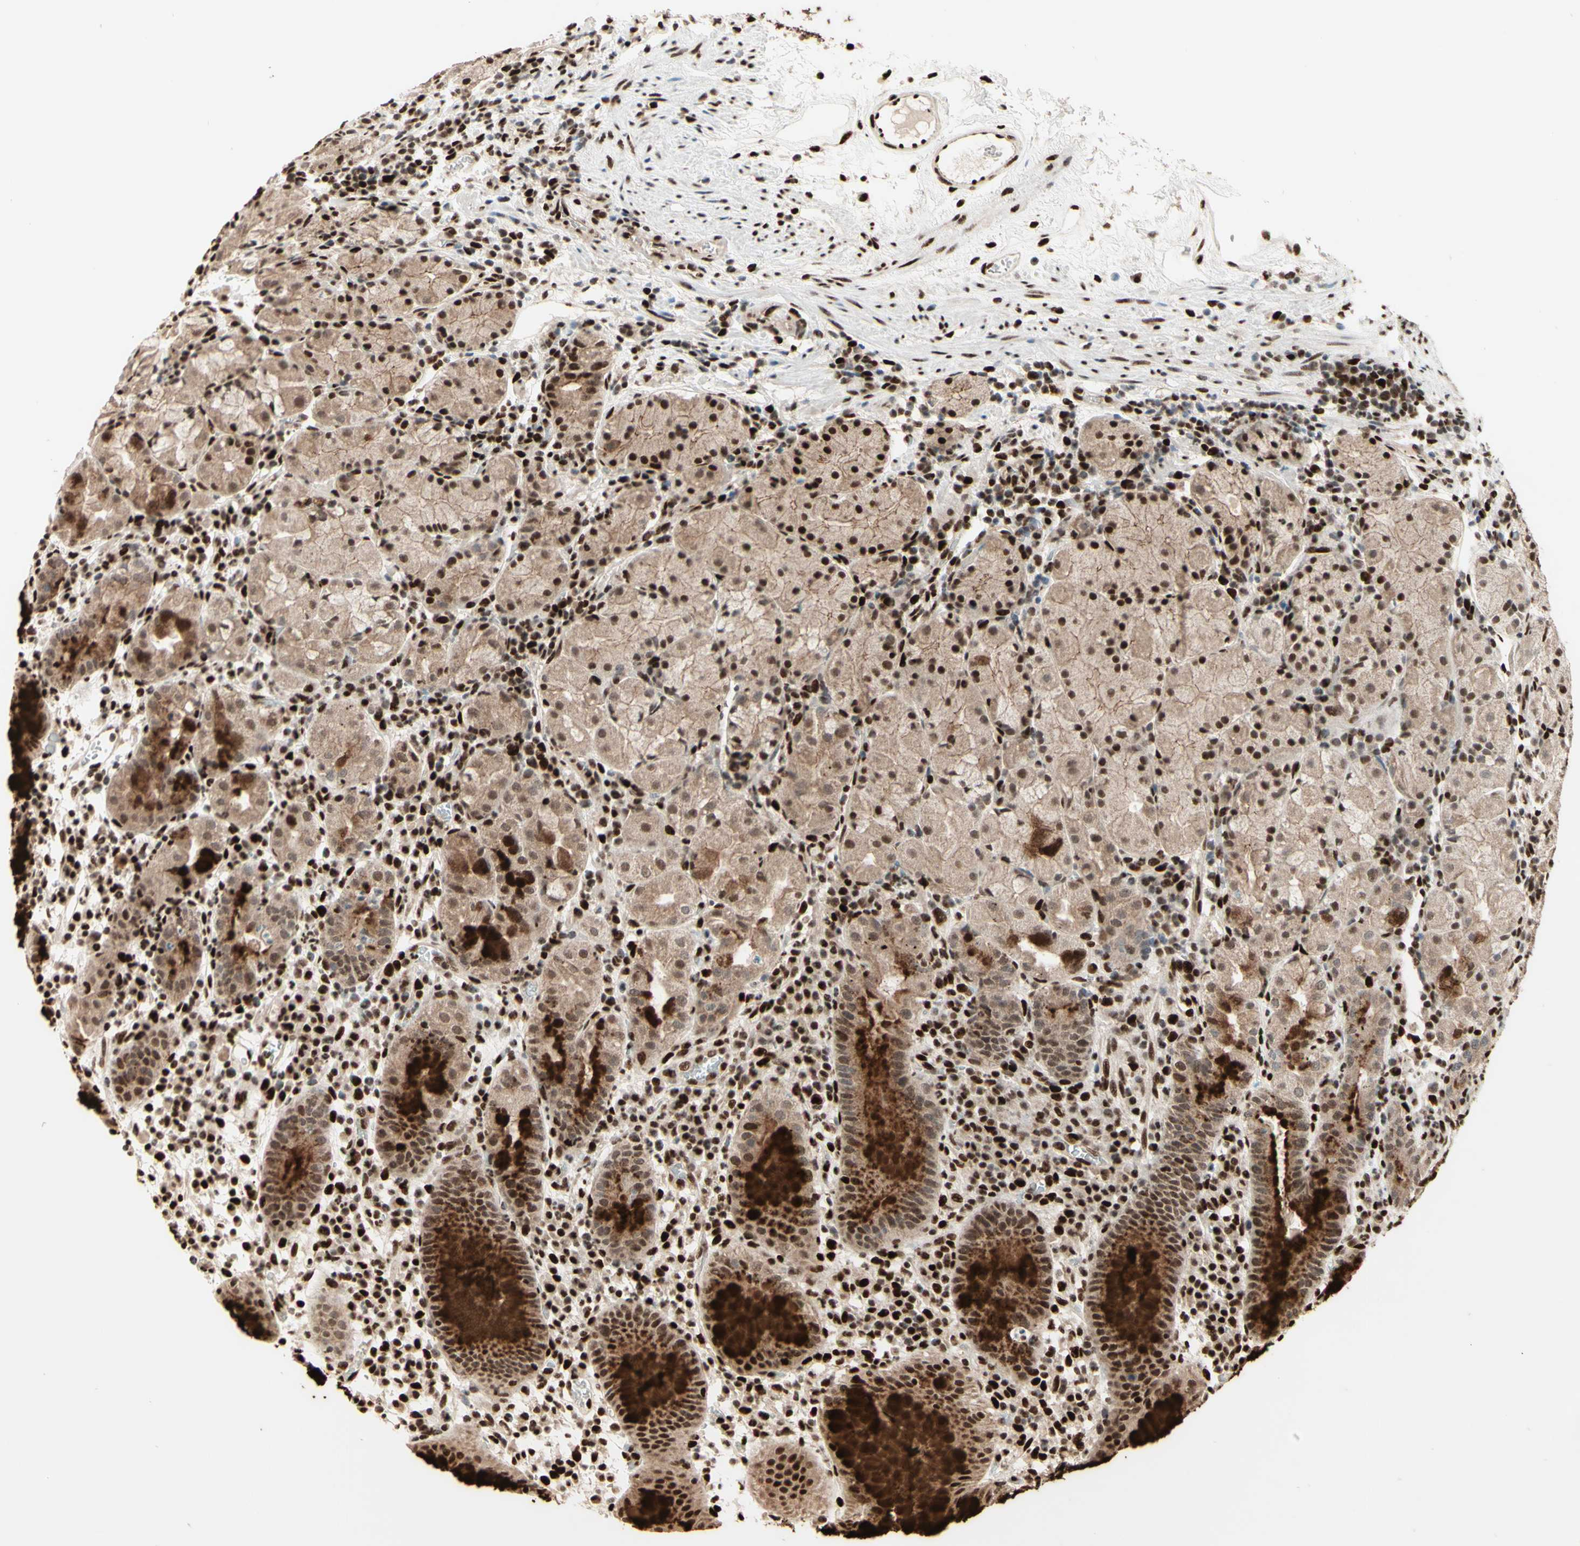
{"staining": {"intensity": "strong", "quantity": ">75%", "location": "cytoplasmic/membranous,nuclear"}, "tissue": "stomach", "cell_type": "Glandular cells", "image_type": "normal", "snomed": [{"axis": "morphology", "description": "Normal tissue, NOS"}, {"axis": "topography", "description": "Stomach"}, {"axis": "topography", "description": "Stomach, lower"}], "caption": "Immunohistochemistry (IHC) image of unremarkable human stomach stained for a protein (brown), which displays high levels of strong cytoplasmic/membranous,nuclear staining in approximately >75% of glandular cells.", "gene": "NR3C1", "patient": {"sex": "female", "age": 75}}